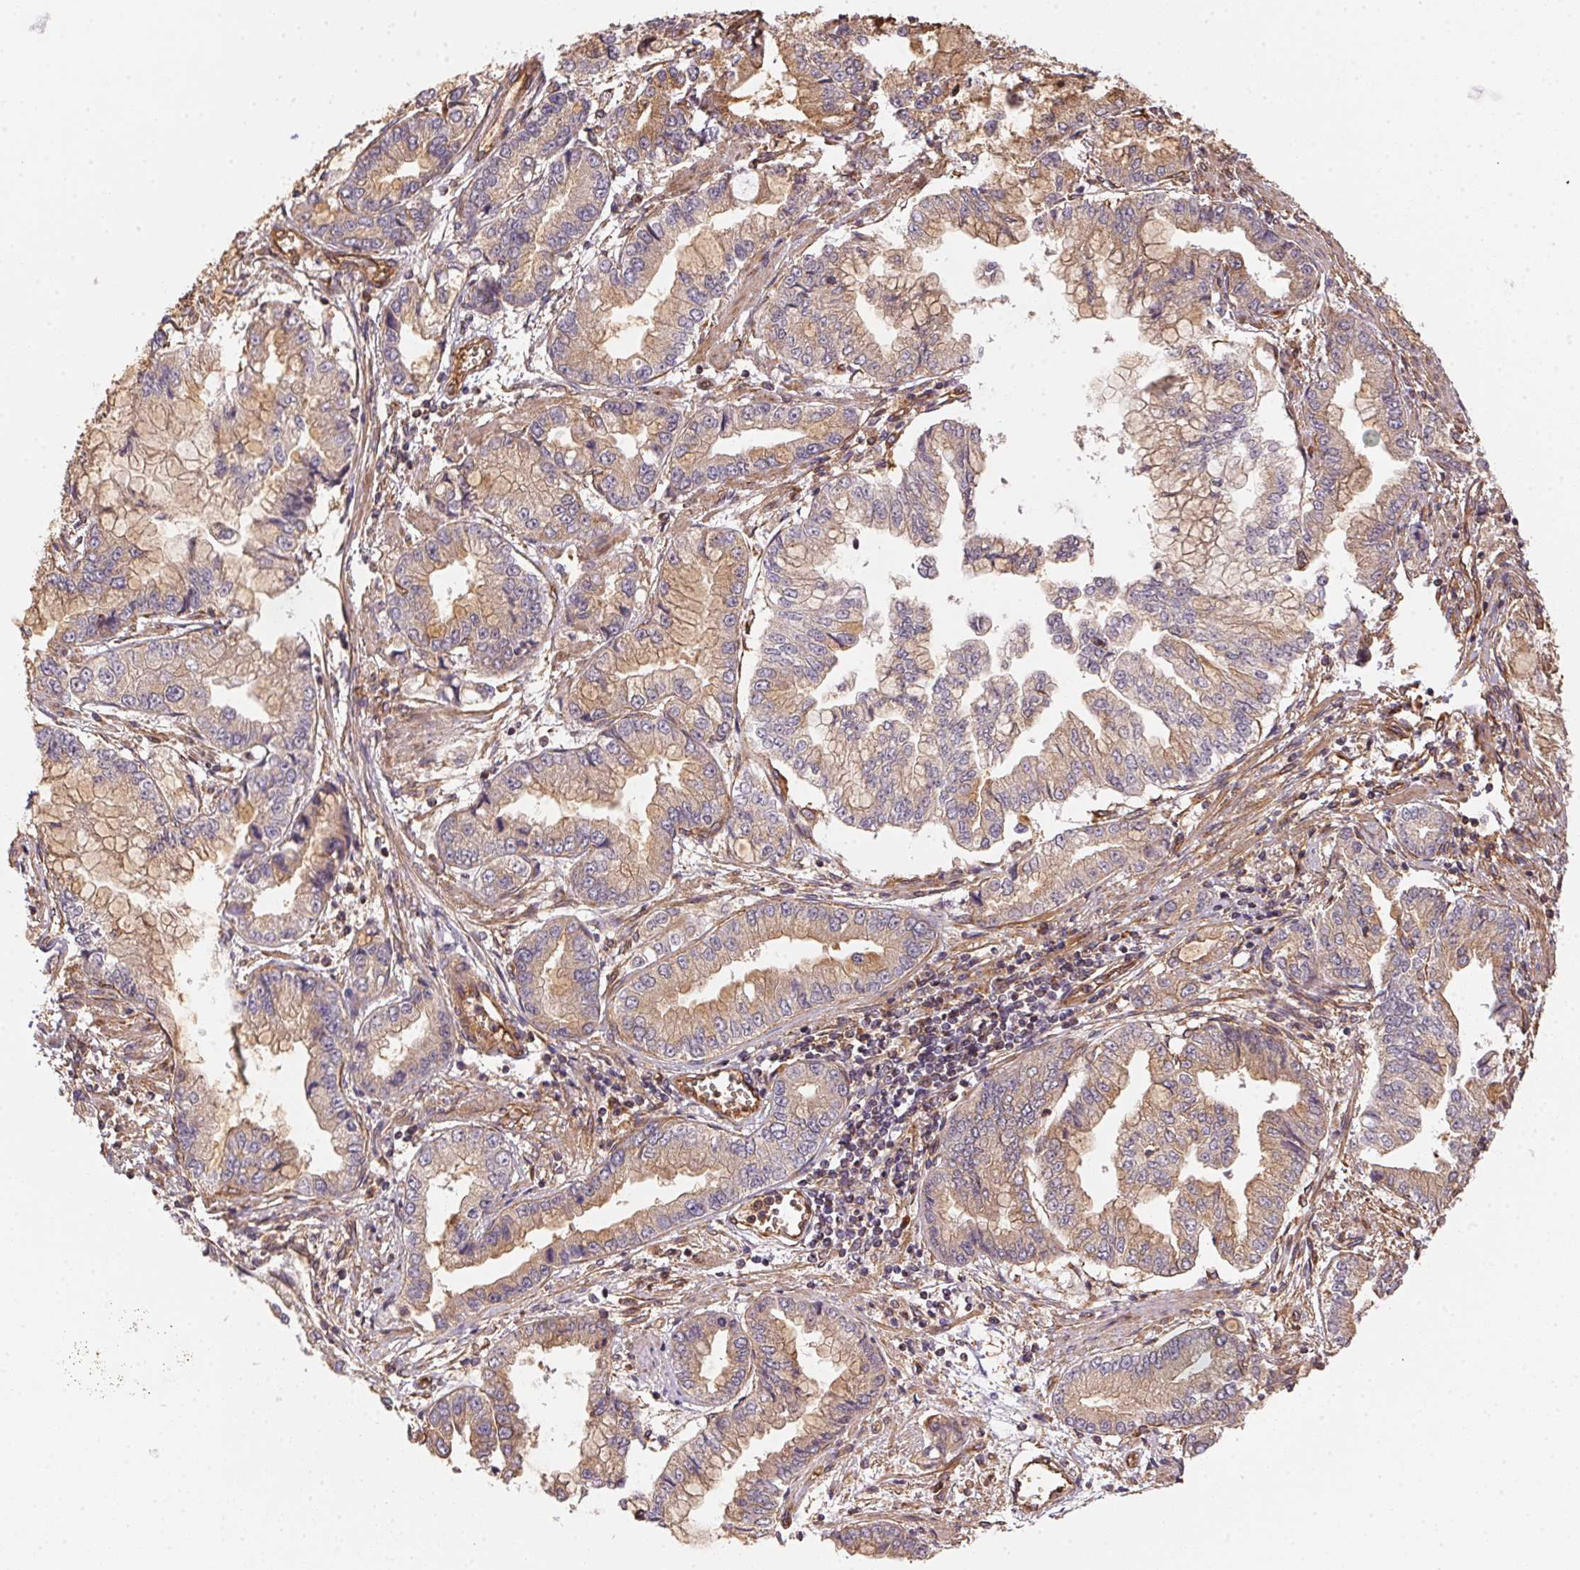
{"staining": {"intensity": "weak", "quantity": ">75%", "location": "cytoplasmic/membranous"}, "tissue": "stomach cancer", "cell_type": "Tumor cells", "image_type": "cancer", "snomed": [{"axis": "morphology", "description": "Adenocarcinoma, NOS"}, {"axis": "topography", "description": "Stomach, upper"}], "caption": "An image of adenocarcinoma (stomach) stained for a protein demonstrates weak cytoplasmic/membranous brown staining in tumor cells.", "gene": "USE1", "patient": {"sex": "female", "age": 74}}